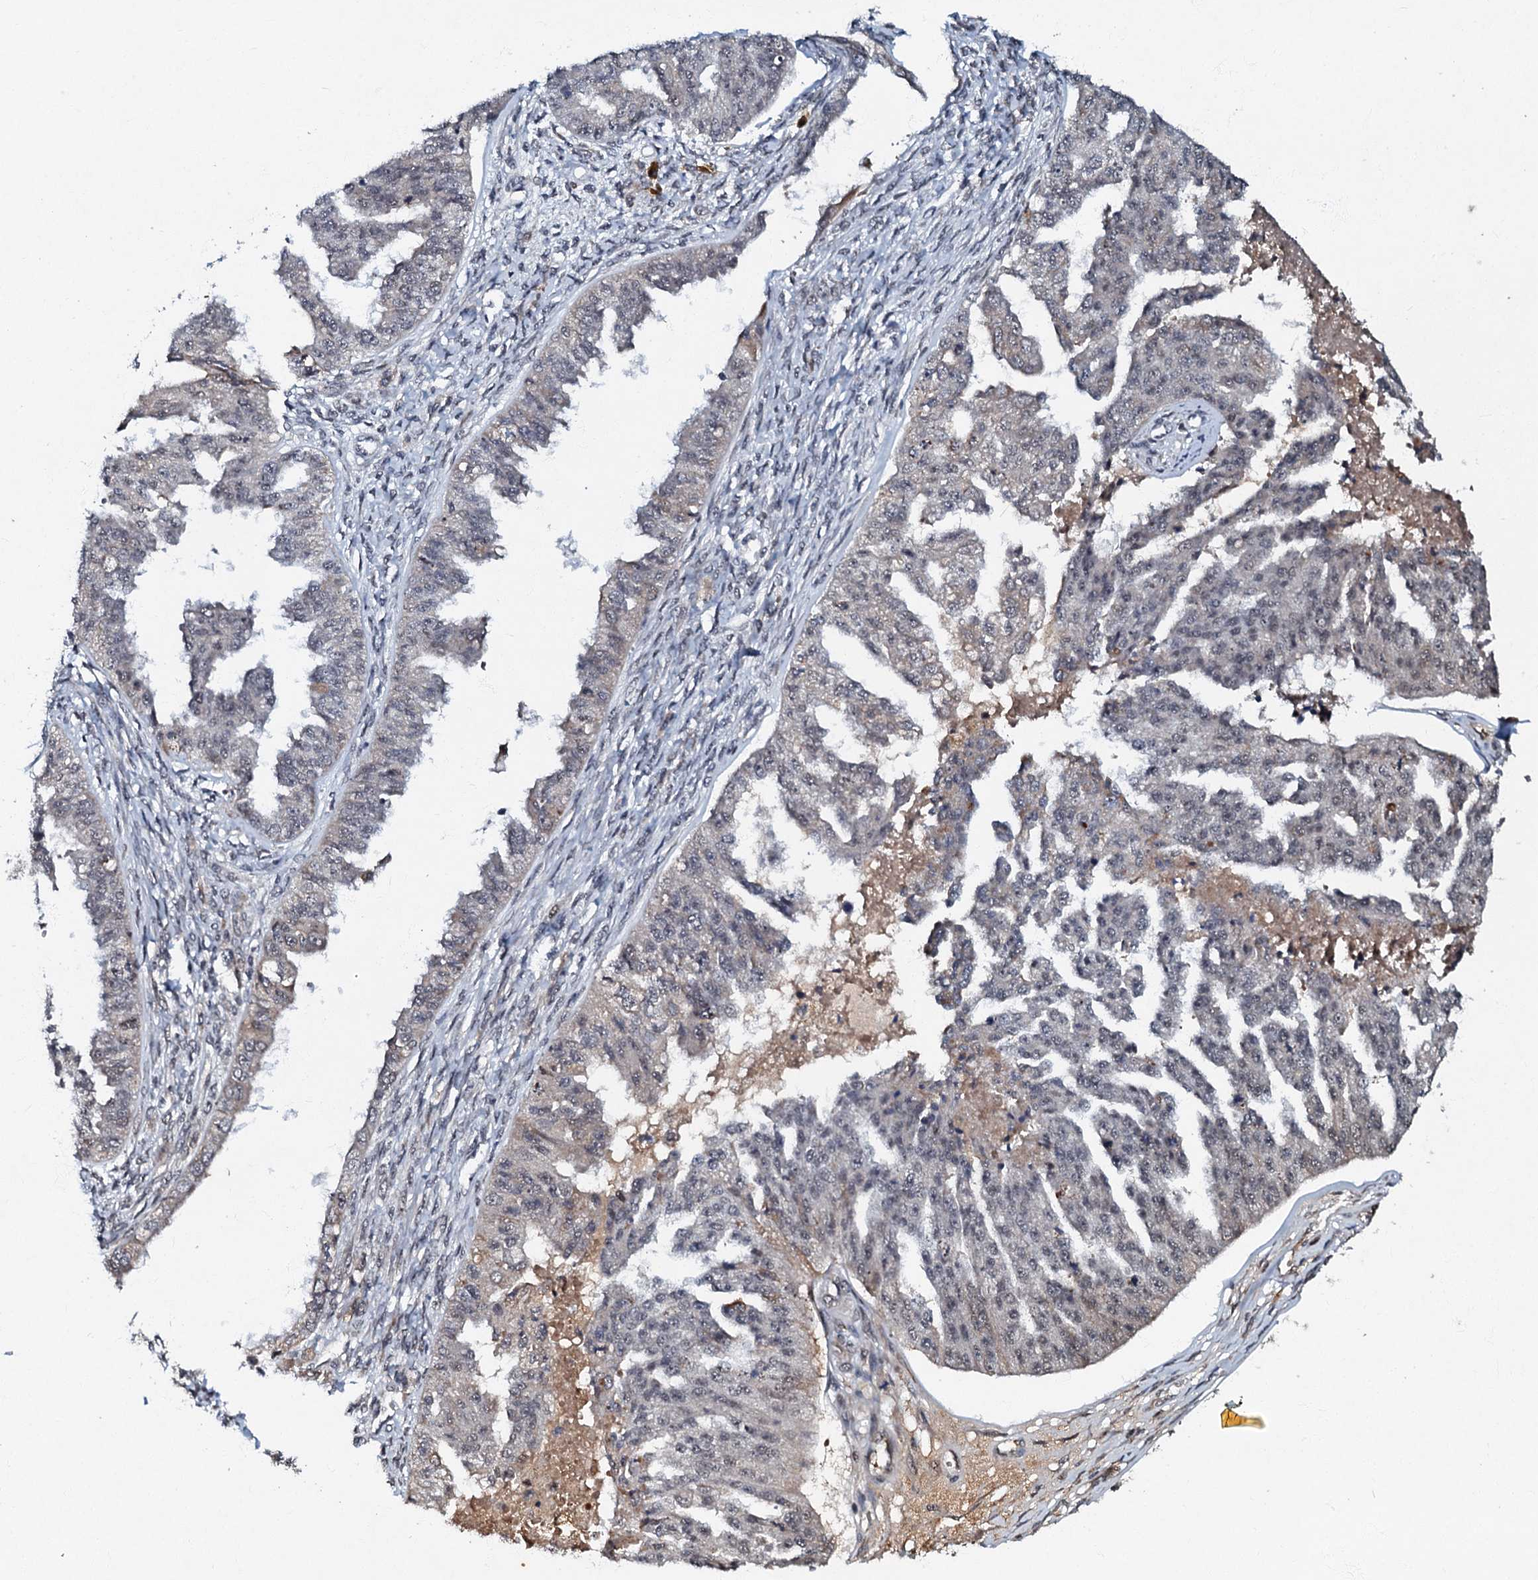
{"staining": {"intensity": "weak", "quantity": "<25%", "location": "nuclear"}, "tissue": "ovarian cancer", "cell_type": "Tumor cells", "image_type": "cancer", "snomed": [{"axis": "morphology", "description": "Cystadenocarcinoma, serous, NOS"}, {"axis": "topography", "description": "Ovary"}], "caption": "Immunohistochemistry of ovarian cancer (serous cystadenocarcinoma) shows no positivity in tumor cells. Nuclei are stained in blue.", "gene": "C18orf32", "patient": {"sex": "female", "age": 58}}